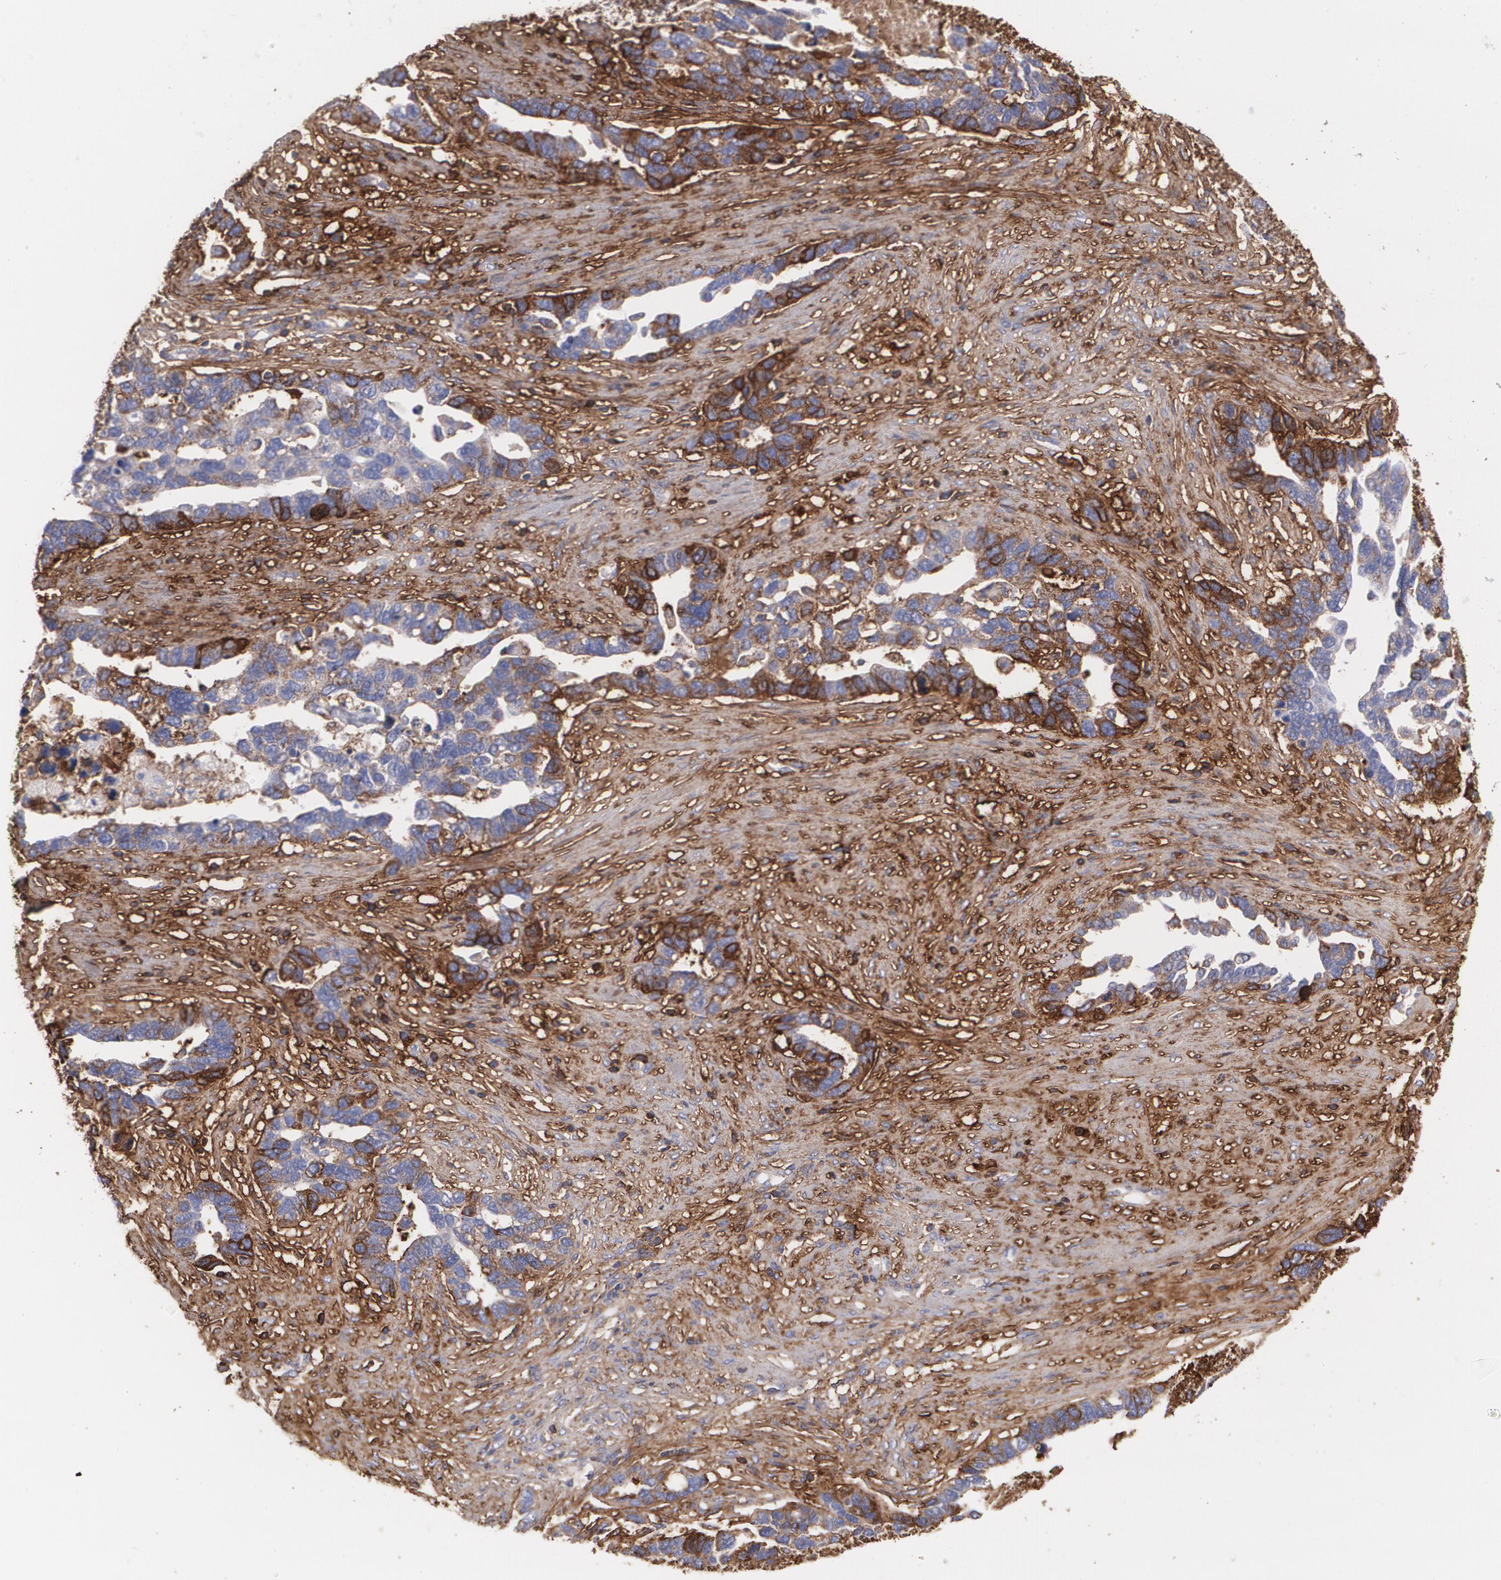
{"staining": {"intensity": "moderate", "quantity": "25%-75%", "location": "cytoplasmic/membranous"}, "tissue": "ovarian cancer", "cell_type": "Tumor cells", "image_type": "cancer", "snomed": [{"axis": "morphology", "description": "Cystadenocarcinoma, serous, NOS"}, {"axis": "topography", "description": "Ovary"}], "caption": "Protein expression analysis of ovarian cancer reveals moderate cytoplasmic/membranous expression in about 25%-75% of tumor cells.", "gene": "FBLN1", "patient": {"sex": "female", "age": 54}}